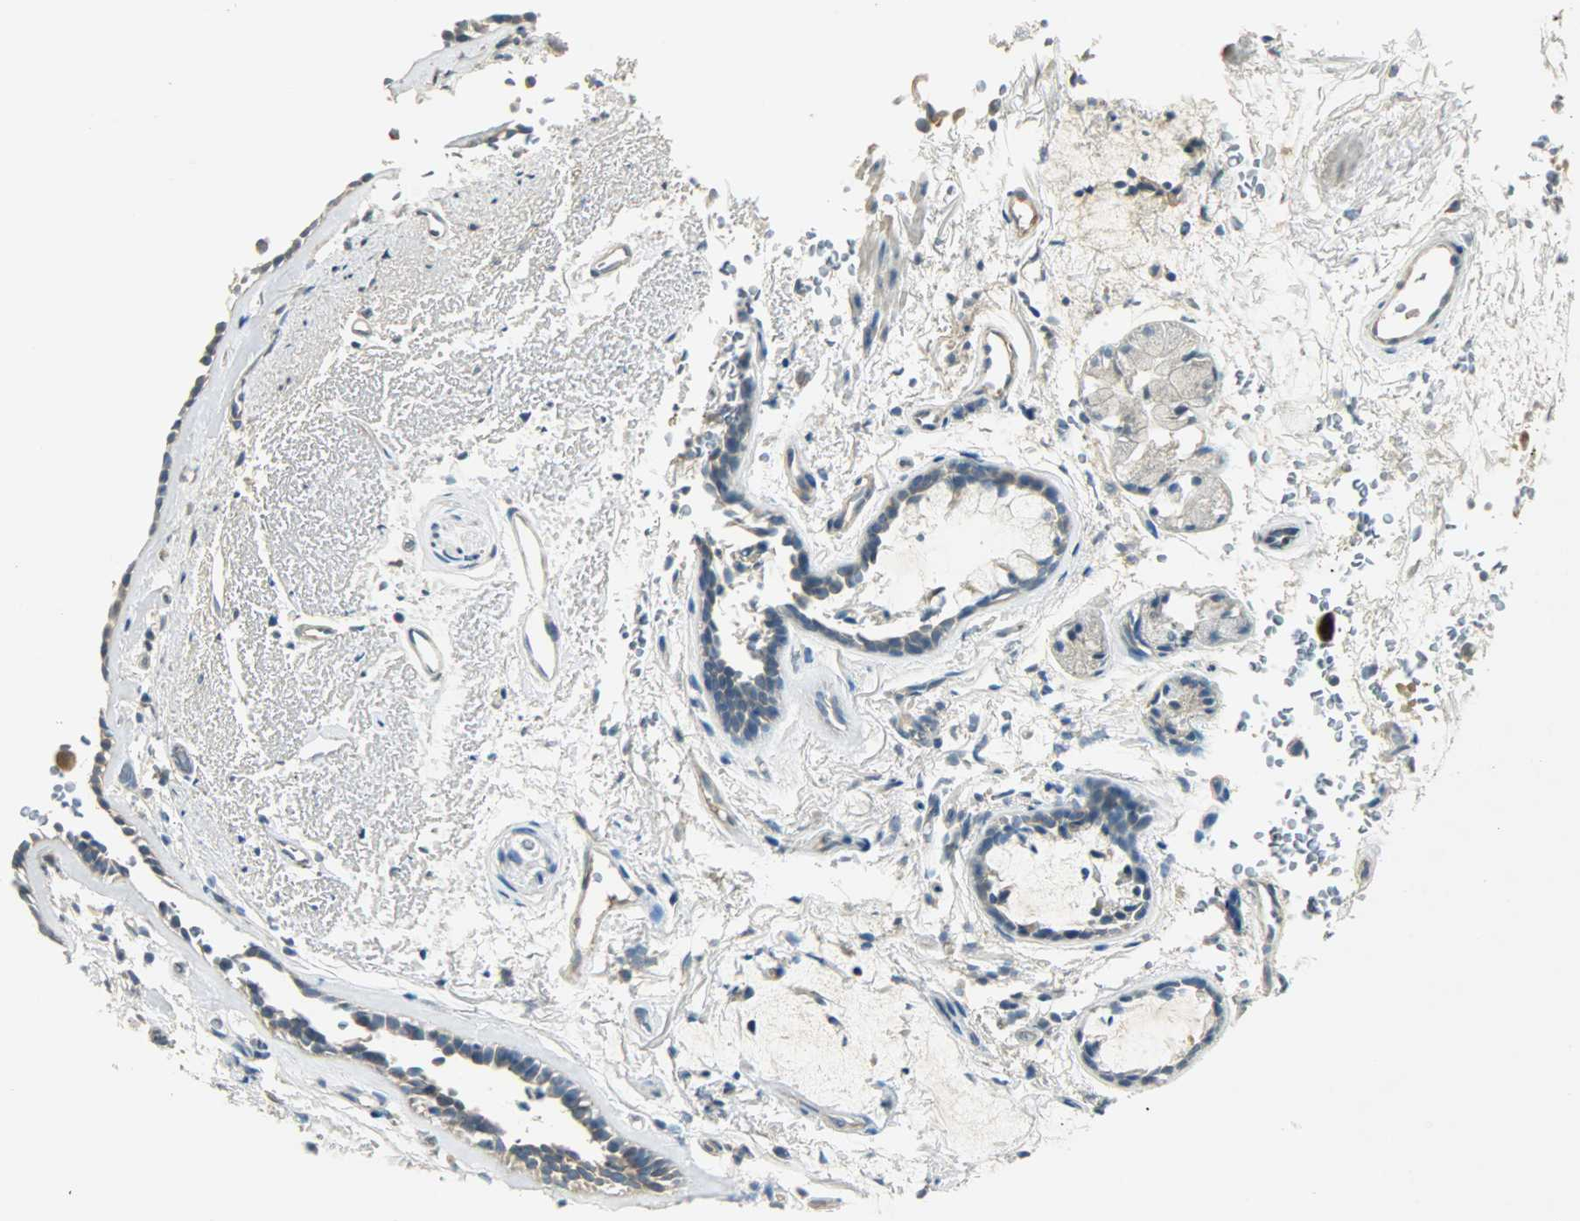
{"staining": {"intensity": "moderate", "quantity": ">75%", "location": "cytoplasmic/membranous"}, "tissue": "bronchus", "cell_type": "Respiratory epithelial cells", "image_type": "normal", "snomed": [{"axis": "morphology", "description": "Normal tissue, NOS"}, {"axis": "morphology", "description": "Adenocarcinoma, NOS"}, {"axis": "topography", "description": "Bronchus"}, {"axis": "topography", "description": "Lung"}], "caption": "The image demonstrates staining of normal bronchus, revealing moderate cytoplasmic/membranous protein expression (brown color) within respiratory epithelial cells.", "gene": "TPX2", "patient": {"sex": "male", "age": 71}}